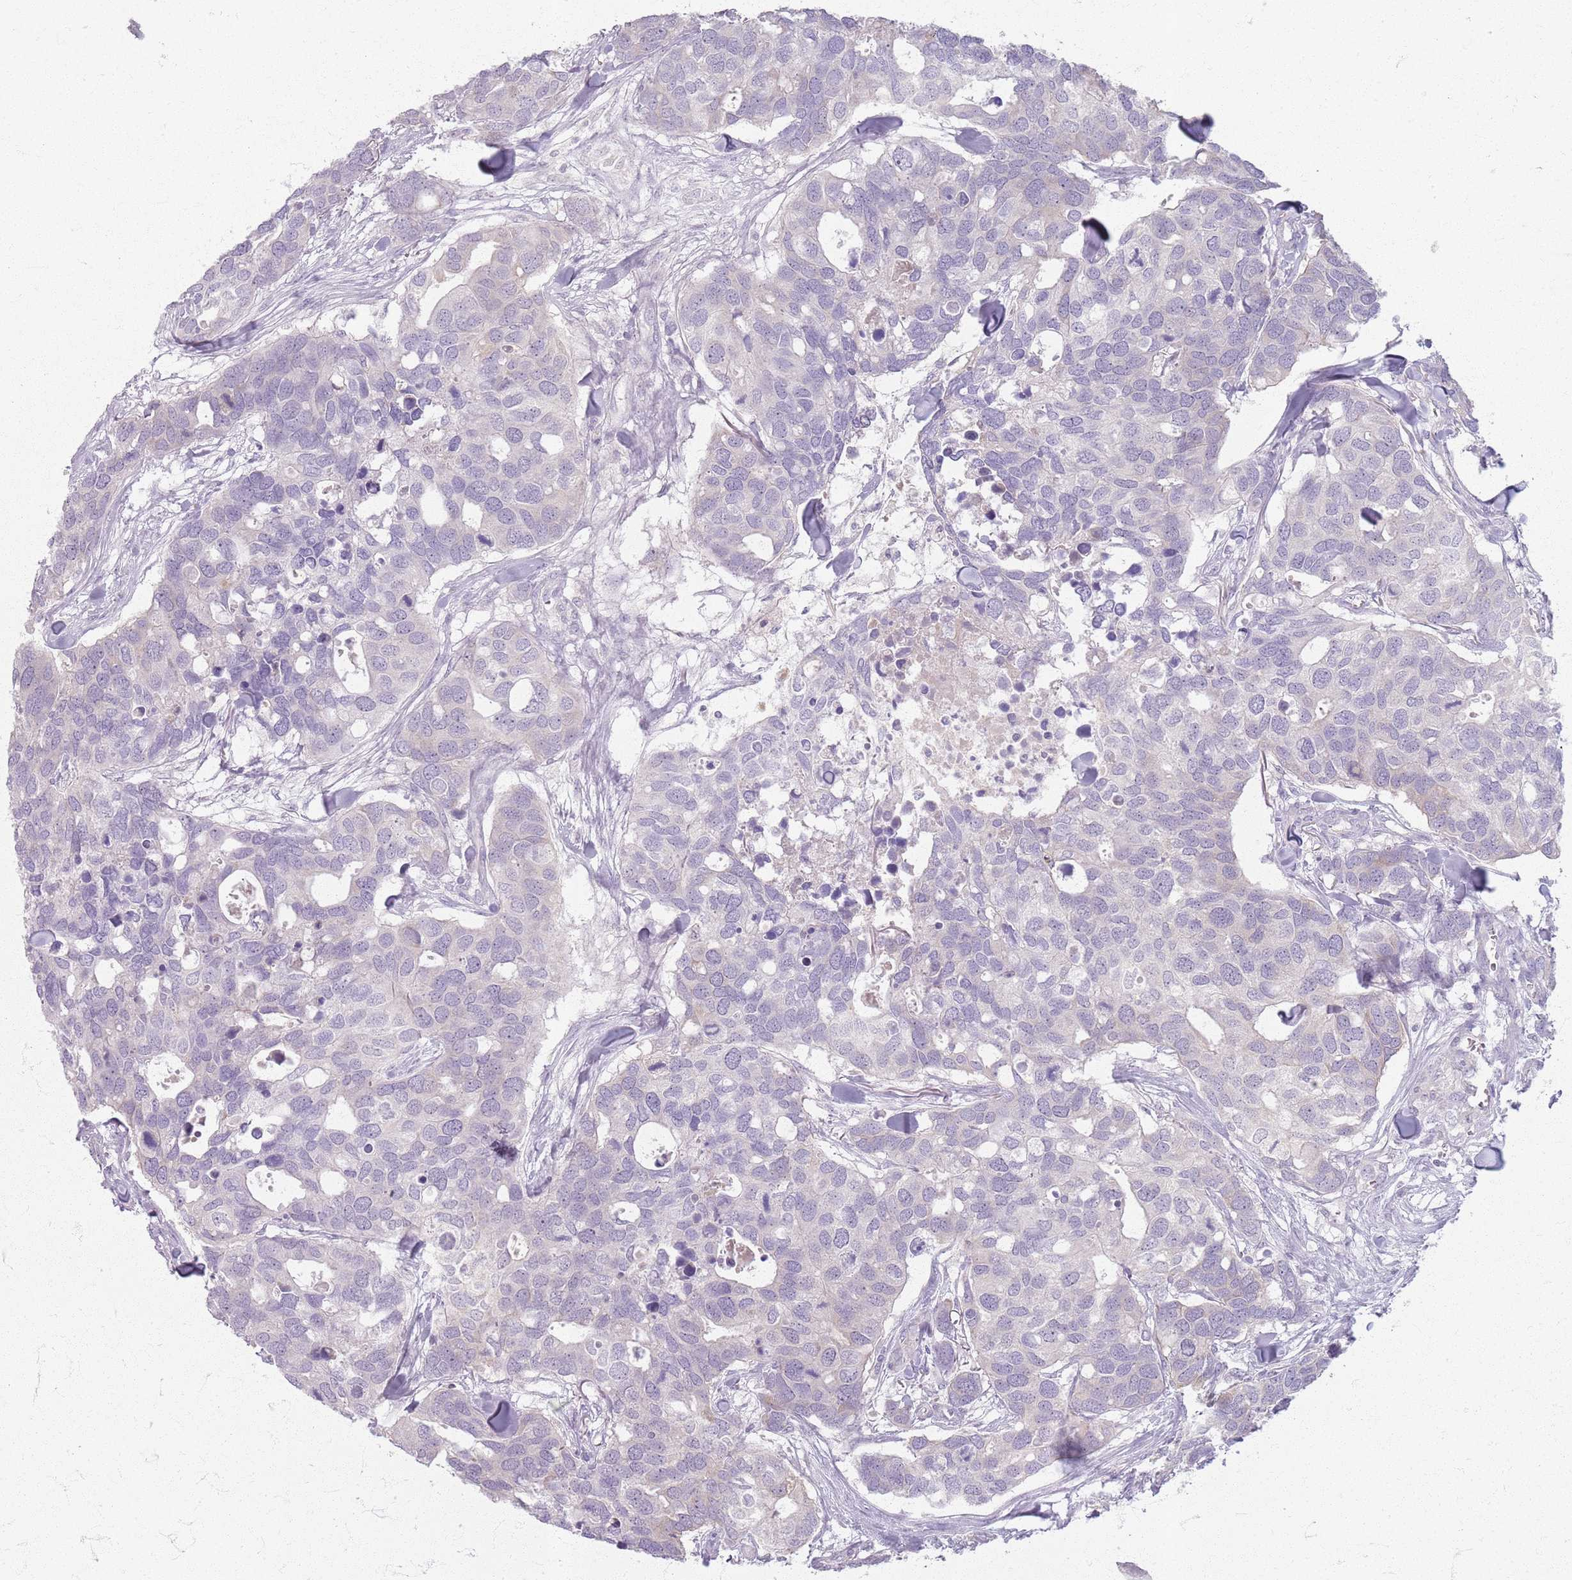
{"staining": {"intensity": "negative", "quantity": "none", "location": "none"}, "tissue": "breast cancer", "cell_type": "Tumor cells", "image_type": "cancer", "snomed": [{"axis": "morphology", "description": "Duct carcinoma"}, {"axis": "topography", "description": "Breast"}], "caption": "An IHC photomicrograph of invasive ductal carcinoma (breast) is shown. There is no staining in tumor cells of invasive ductal carcinoma (breast).", "gene": "CRIPT", "patient": {"sex": "female", "age": 83}}